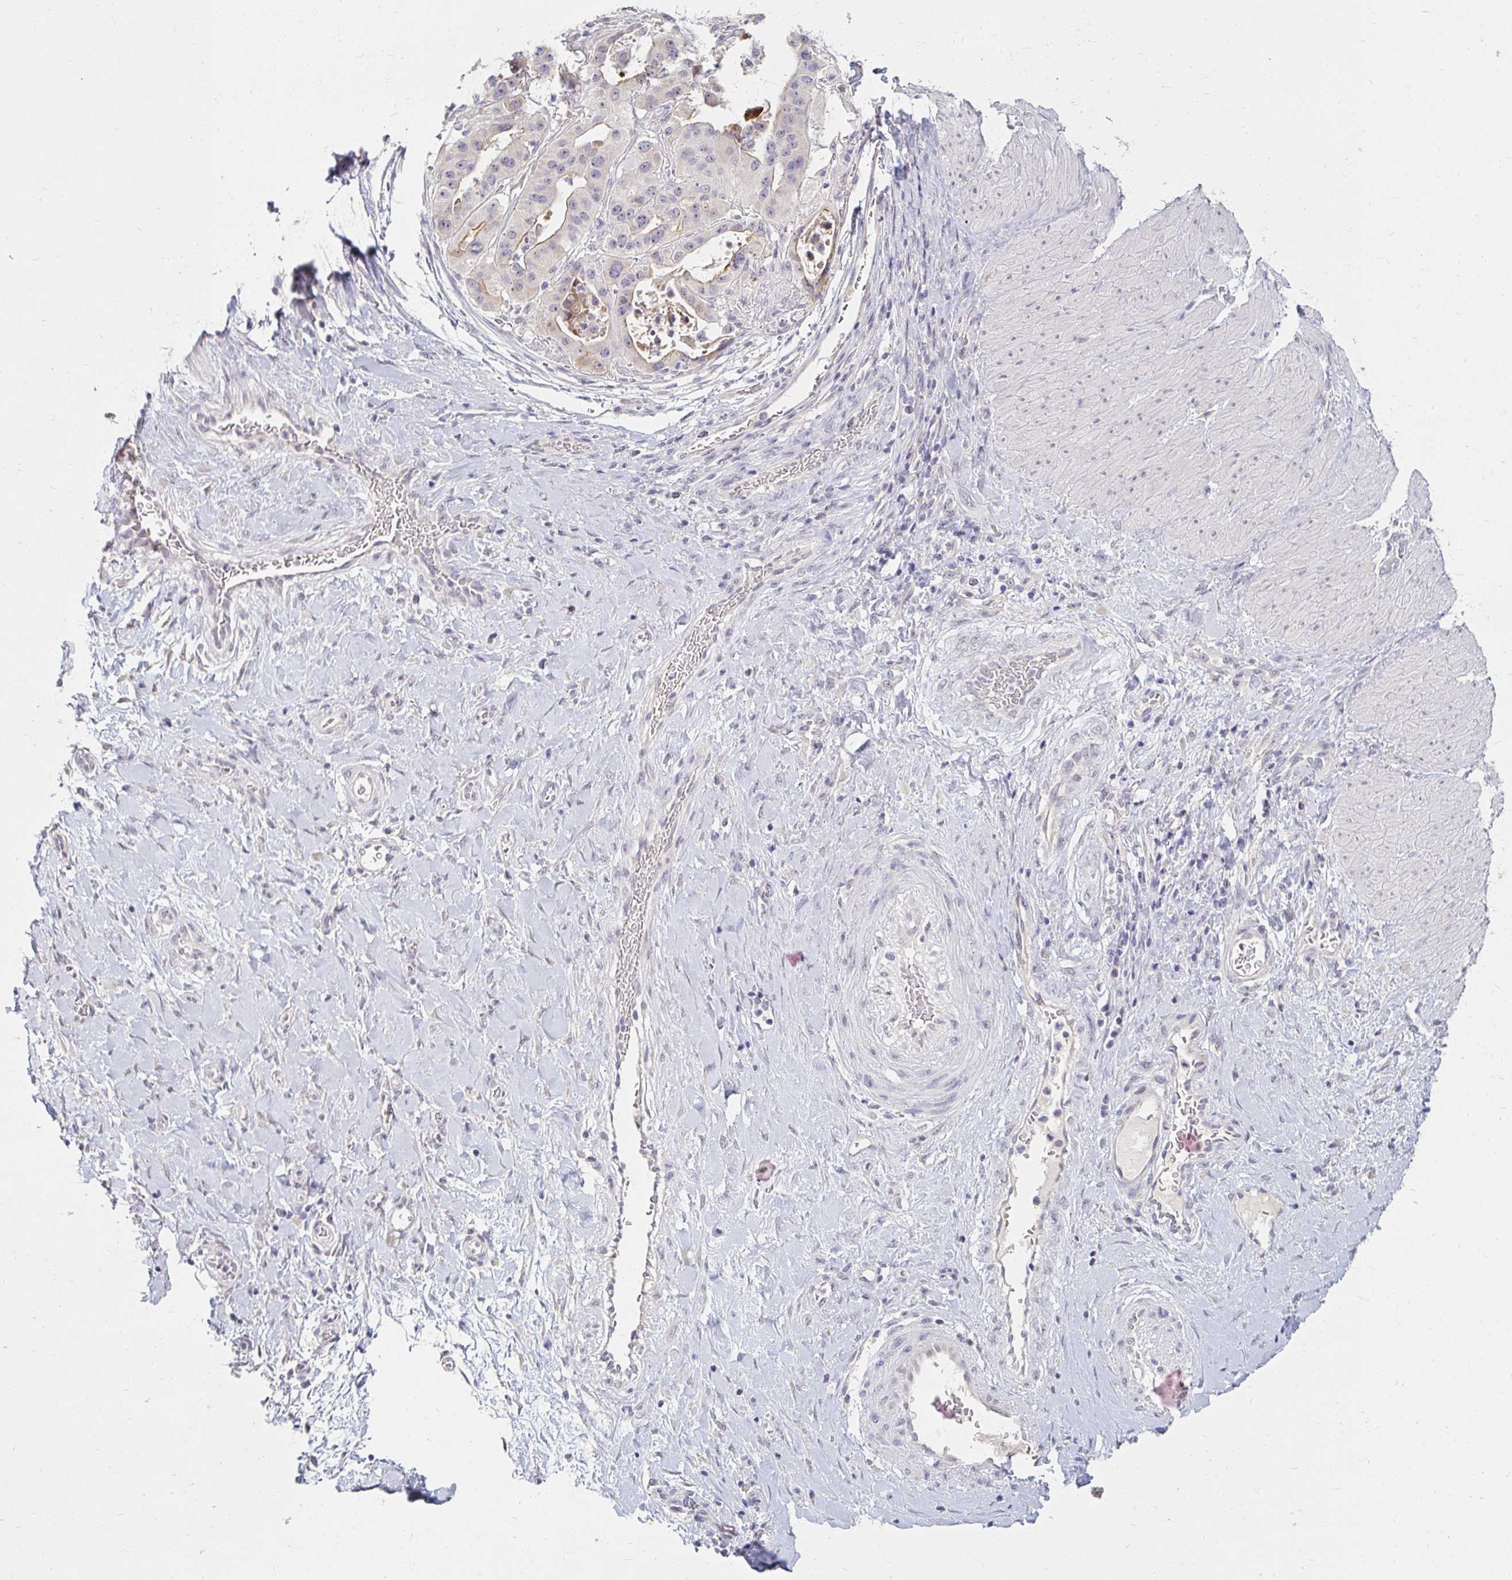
{"staining": {"intensity": "negative", "quantity": "none", "location": "none"}, "tissue": "stomach cancer", "cell_type": "Tumor cells", "image_type": "cancer", "snomed": [{"axis": "morphology", "description": "Adenocarcinoma, NOS"}, {"axis": "topography", "description": "Stomach"}], "caption": "Tumor cells show no significant staining in adenocarcinoma (stomach).", "gene": "DDN", "patient": {"sex": "male", "age": 48}}